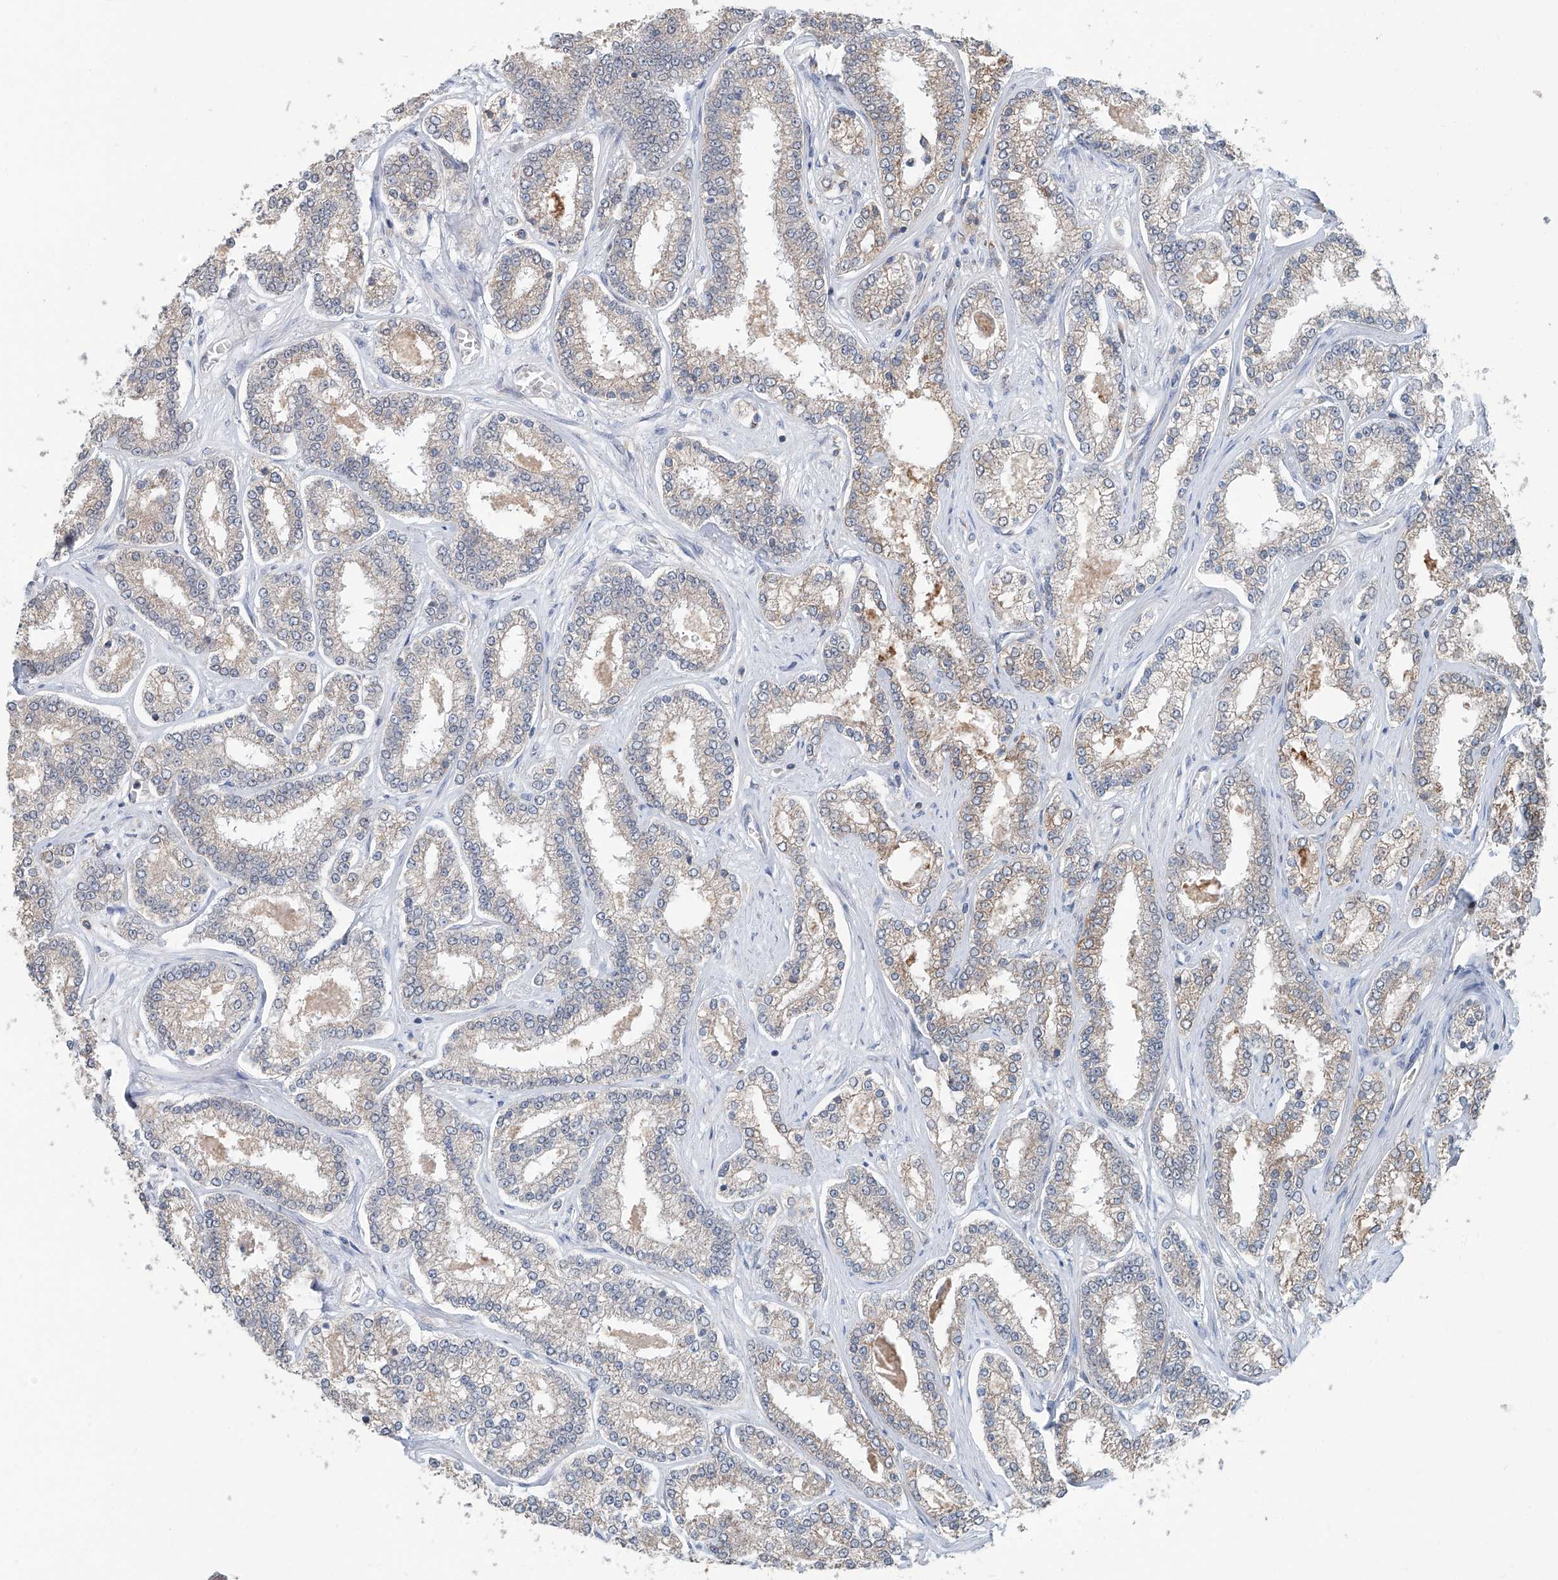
{"staining": {"intensity": "weak", "quantity": "<25%", "location": "cytoplasmic/membranous"}, "tissue": "prostate cancer", "cell_type": "Tumor cells", "image_type": "cancer", "snomed": [{"axis": "morphology", "description": "Normal tissue, NOS"}, {"axis": "morphology", "description": "Adenocarcinoma, High grade"}, {"axis": "topography", "description": "Prostate"}], "caption": "Tumor cells are negative for brown protein staining in adenocarcinoma (high-grade) (prostate). (Immunohistochemistry, brightfield microscopy, high magnification).", "gene": "KCNK10", "patient": {"sex": "male", "age": 83}}